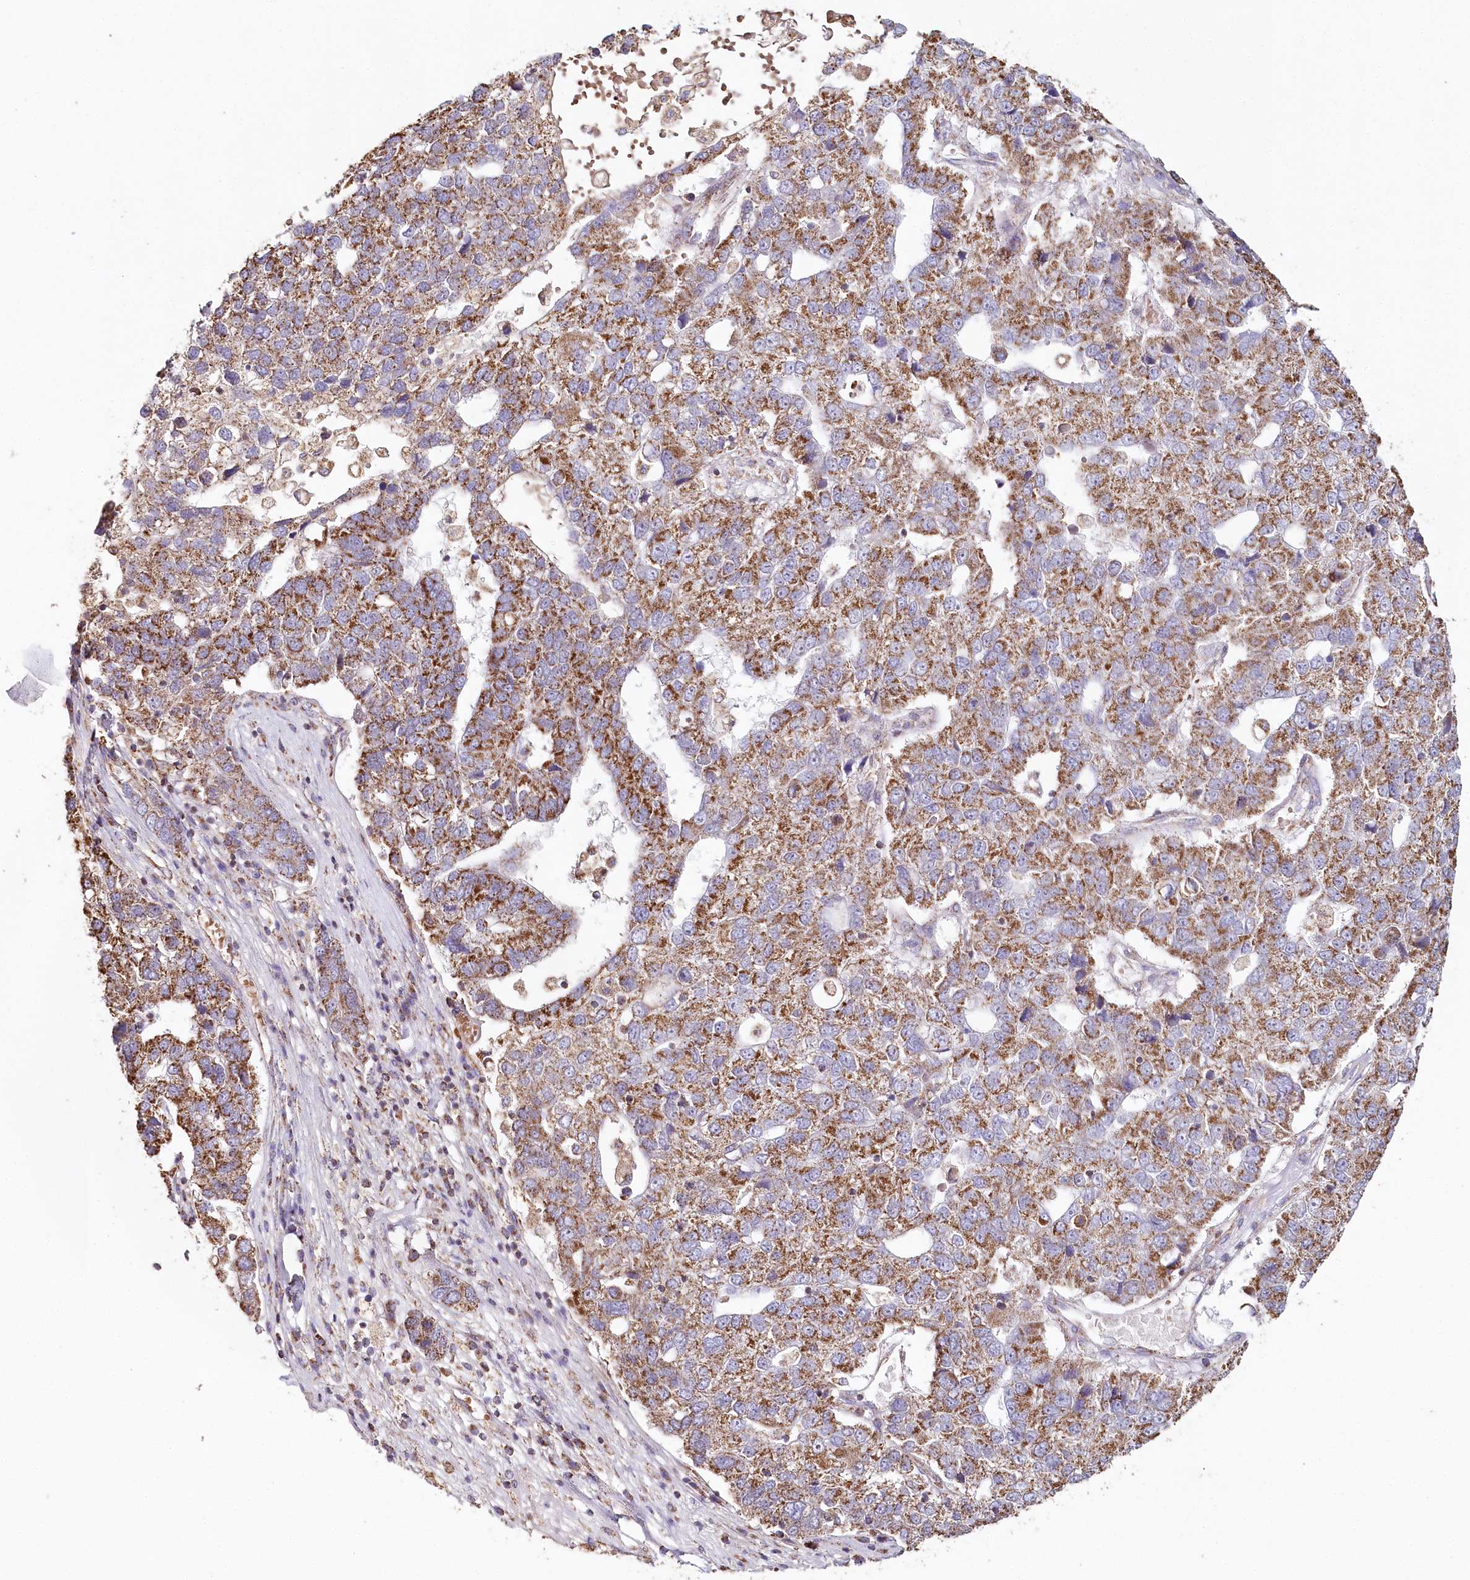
{"staining": {"intensity": "moderate", "quantity": ">75%", "location": "cytoplasmic/membranous"}, "tissue": "pancreatic cancer", "cell_type": "Tumor cells", "image_type": "cancer", "snomed": [{"axis": "morphology", "description": "Adenocarcinoma, NOS"}, {"axis": "topography", "description": "Pancreas"}], "caption": "Tumor cells reveal moderate cytoplasmic/membranous staining in about >75% of cells in pancreatic adenocarcinoma. The protein is shown in brown color, while the nuclei are stained blue.", "gene": "MMP25", "patient": {"sex": "female", "age": 61}}